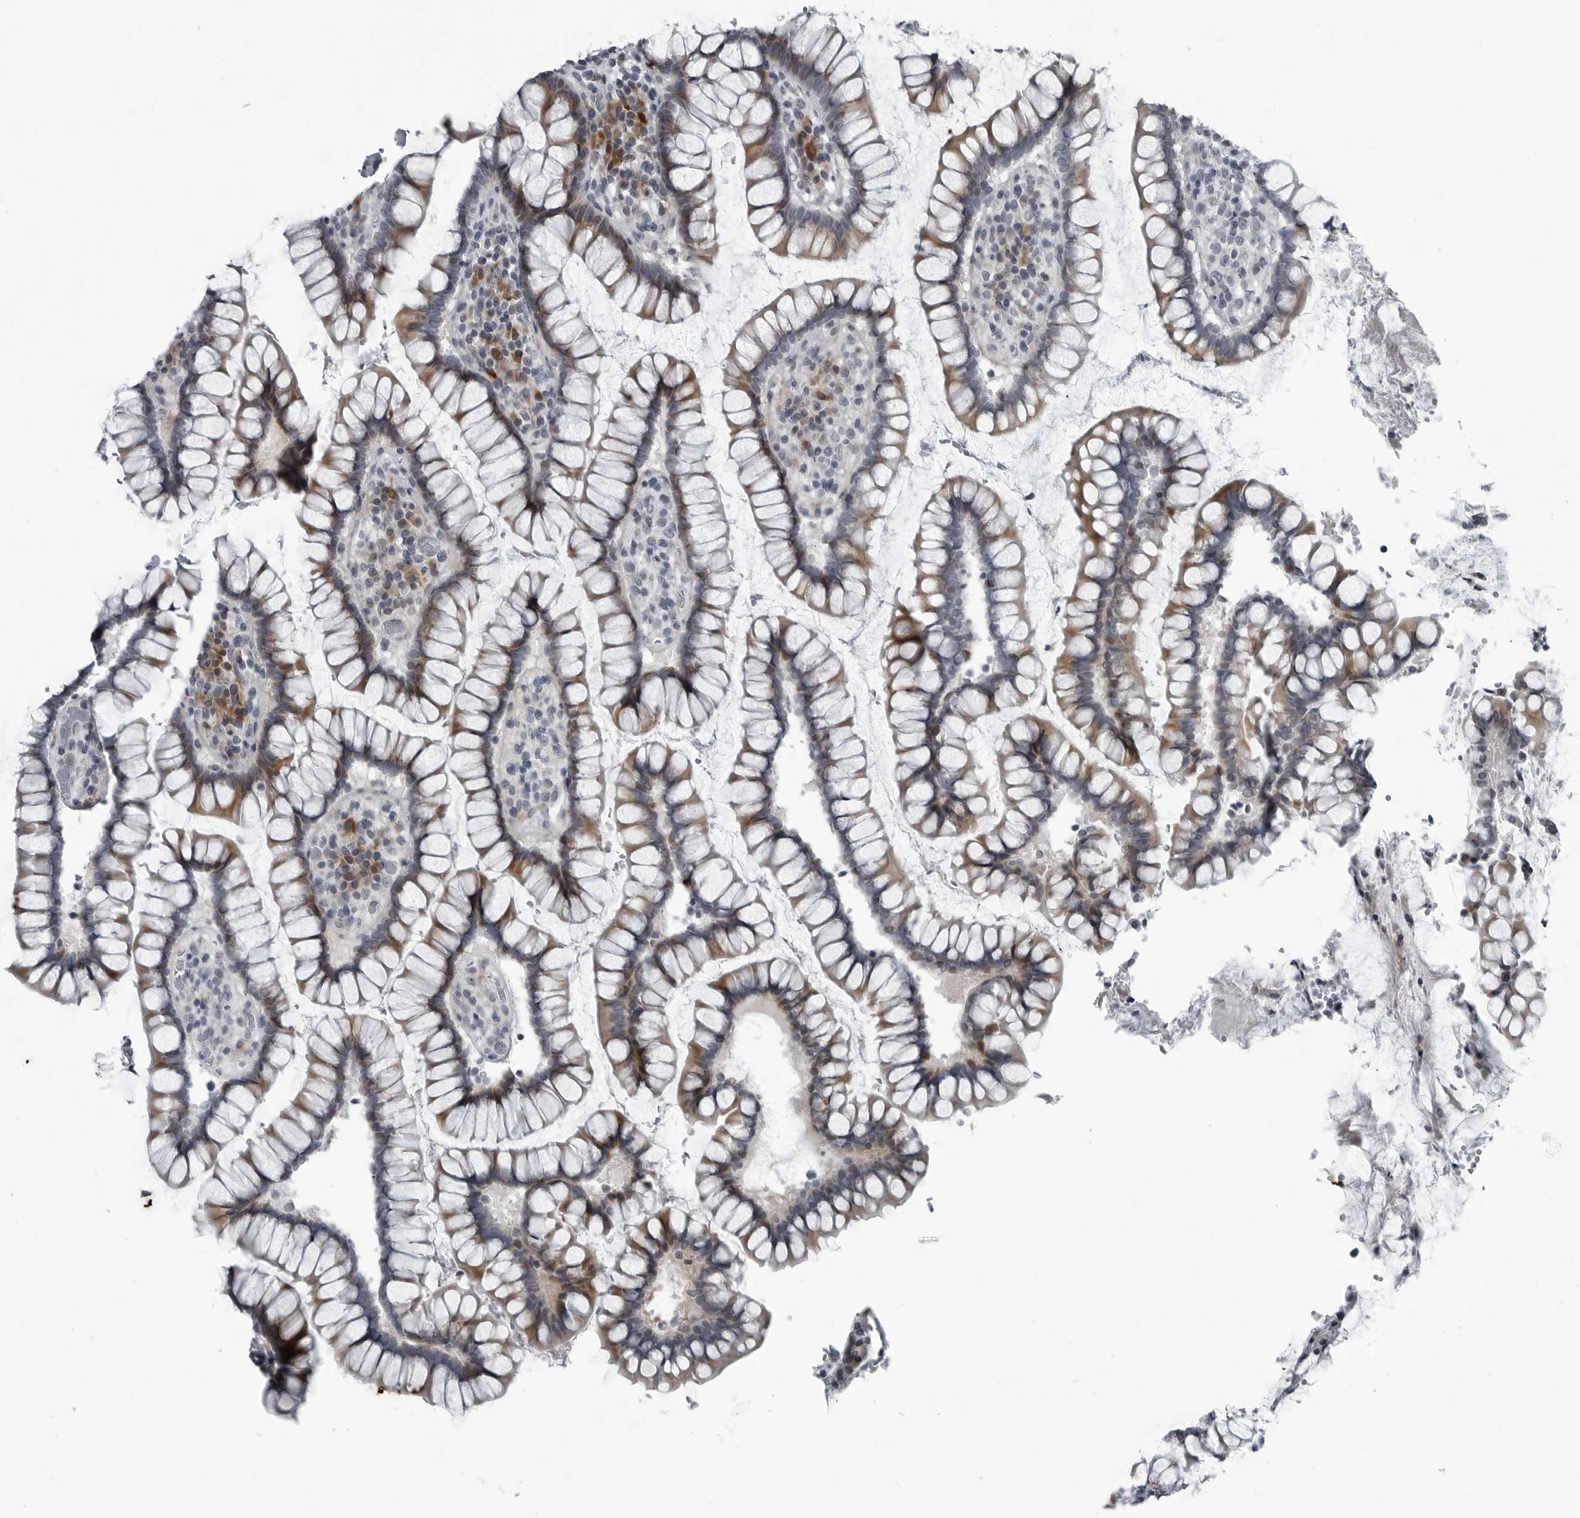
{"staining": {"intensity": "negative", "quantity": "none", "location": "none"}, "tissue": "colon", "cell_type": "Endothelial cells", "image_type": "normal", "snomed": [{"axis": "morphology", "description": "Normal tissue, NOS"}, {"axis": "topography", "description": "Colon"}], "caption": "Endothelial cells show no significant staining in normal colon. The staining was performed using DAB (3,3'-diaminobenzidine) to visualize the protein expression in brown, while the nuclei were stained in blue with hematoxylin (Magnification: 20x).", "gene": "DNAAF11", "patient": {"sex": "female", "age": 79}}